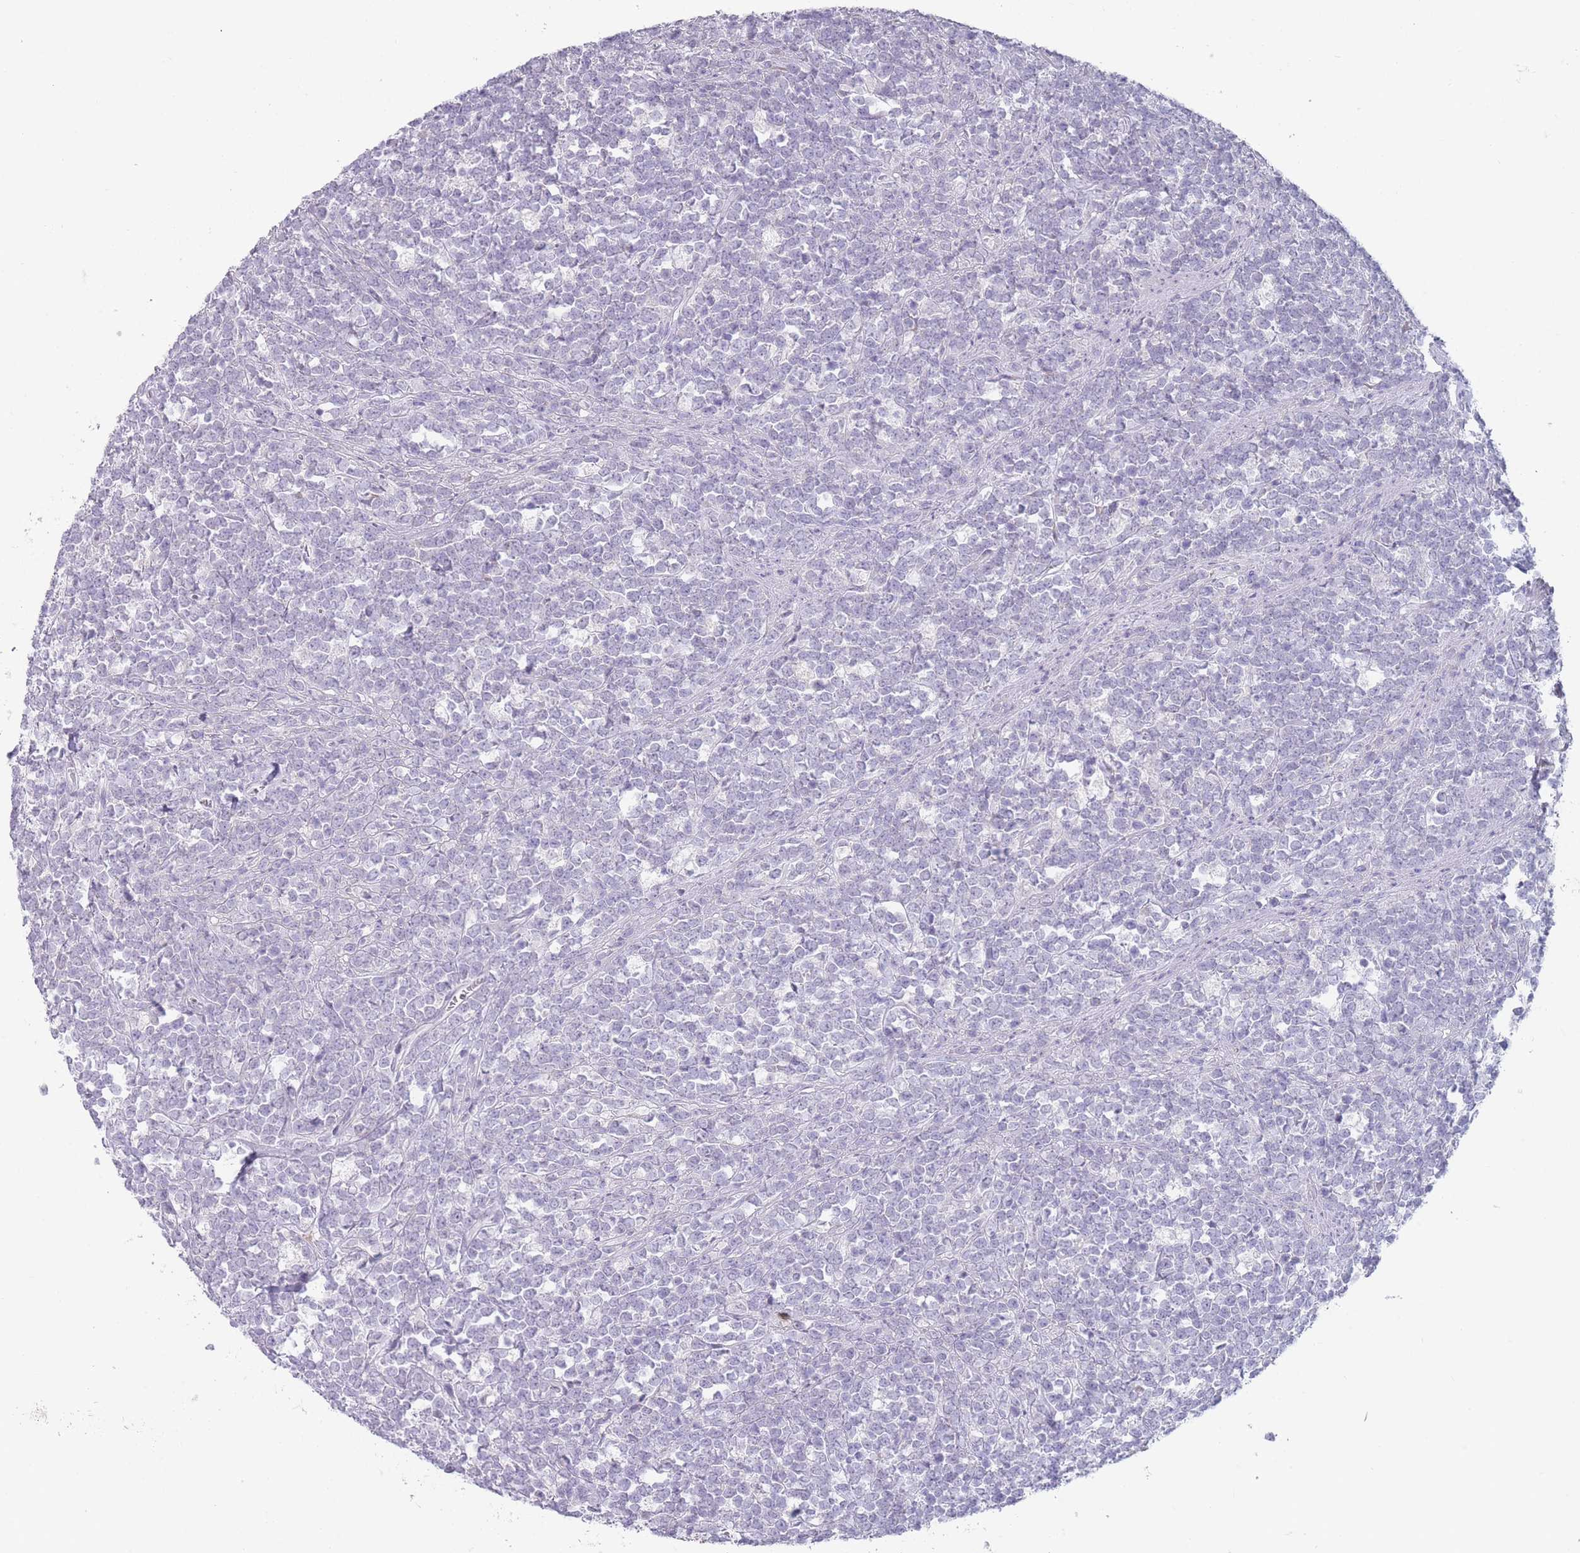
{"staining": {"intensity": "negative", "quantity": "none", "location": "none"}, "tissue": "lymphoma", "cell_type": "Tumor cells", "image_type": "cancer", "snomed": [{"axis": "morphology", "description": "Malignant lymphoma, non-Hodgkin's type, High grade"}, {"axis": "topography", "description": "Small intestine"}, {"axis": "topography", "description": "Colon"}], "caption": "The image exhibits no staining of tumor cells in lymphoma. The staining was performed using DAB to visualize the protein expression in brown, while the nuclei were stained in blue with hematoxylin (Magnification: 20x).", "gene": "PAIP2B", "patient": {"sex": "male", "age": 8}}